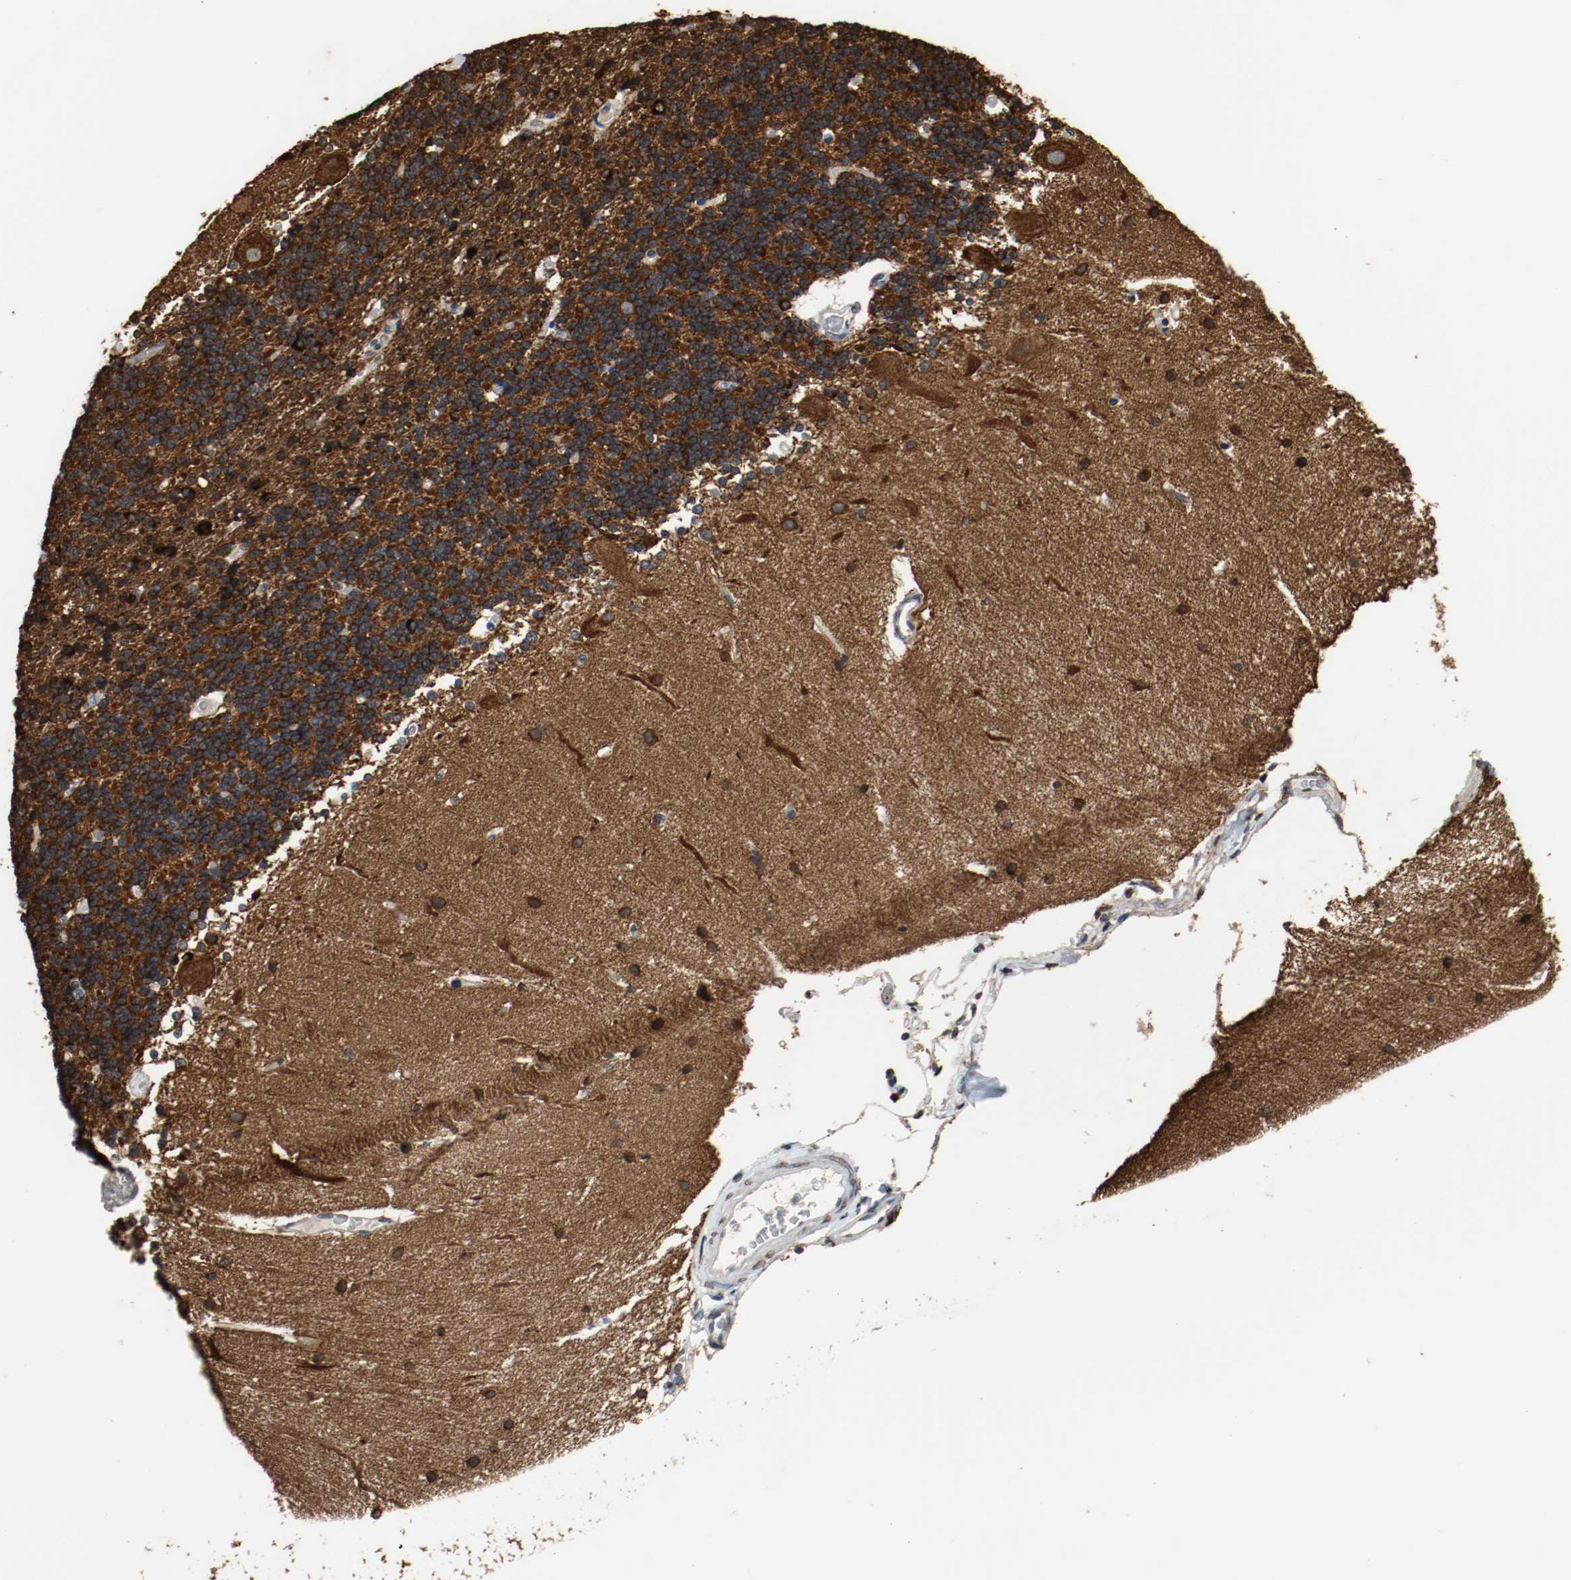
{"staining": {"intensity": "strong", "quantity": ">75%", "location": "cytoplasmic/membranous"}, "tissue": "cerebellum", "cell_type": "Cells in granular layer", "image_type": "normal", "snomed": [{"axis": "morphology", "description": "Normal tissue, NOS"}, {"axis": "topography", "description": "Cerebellum"}], "caption": "A histopathology image showing strong cytoplasmic/membranous expression in approximately >75% of cells in granular layer in normal cerebellum, as visualized by brown immunohistochemical staining.", "gene": "RTN4", "patient": {"sex": "female", "age": 54}}